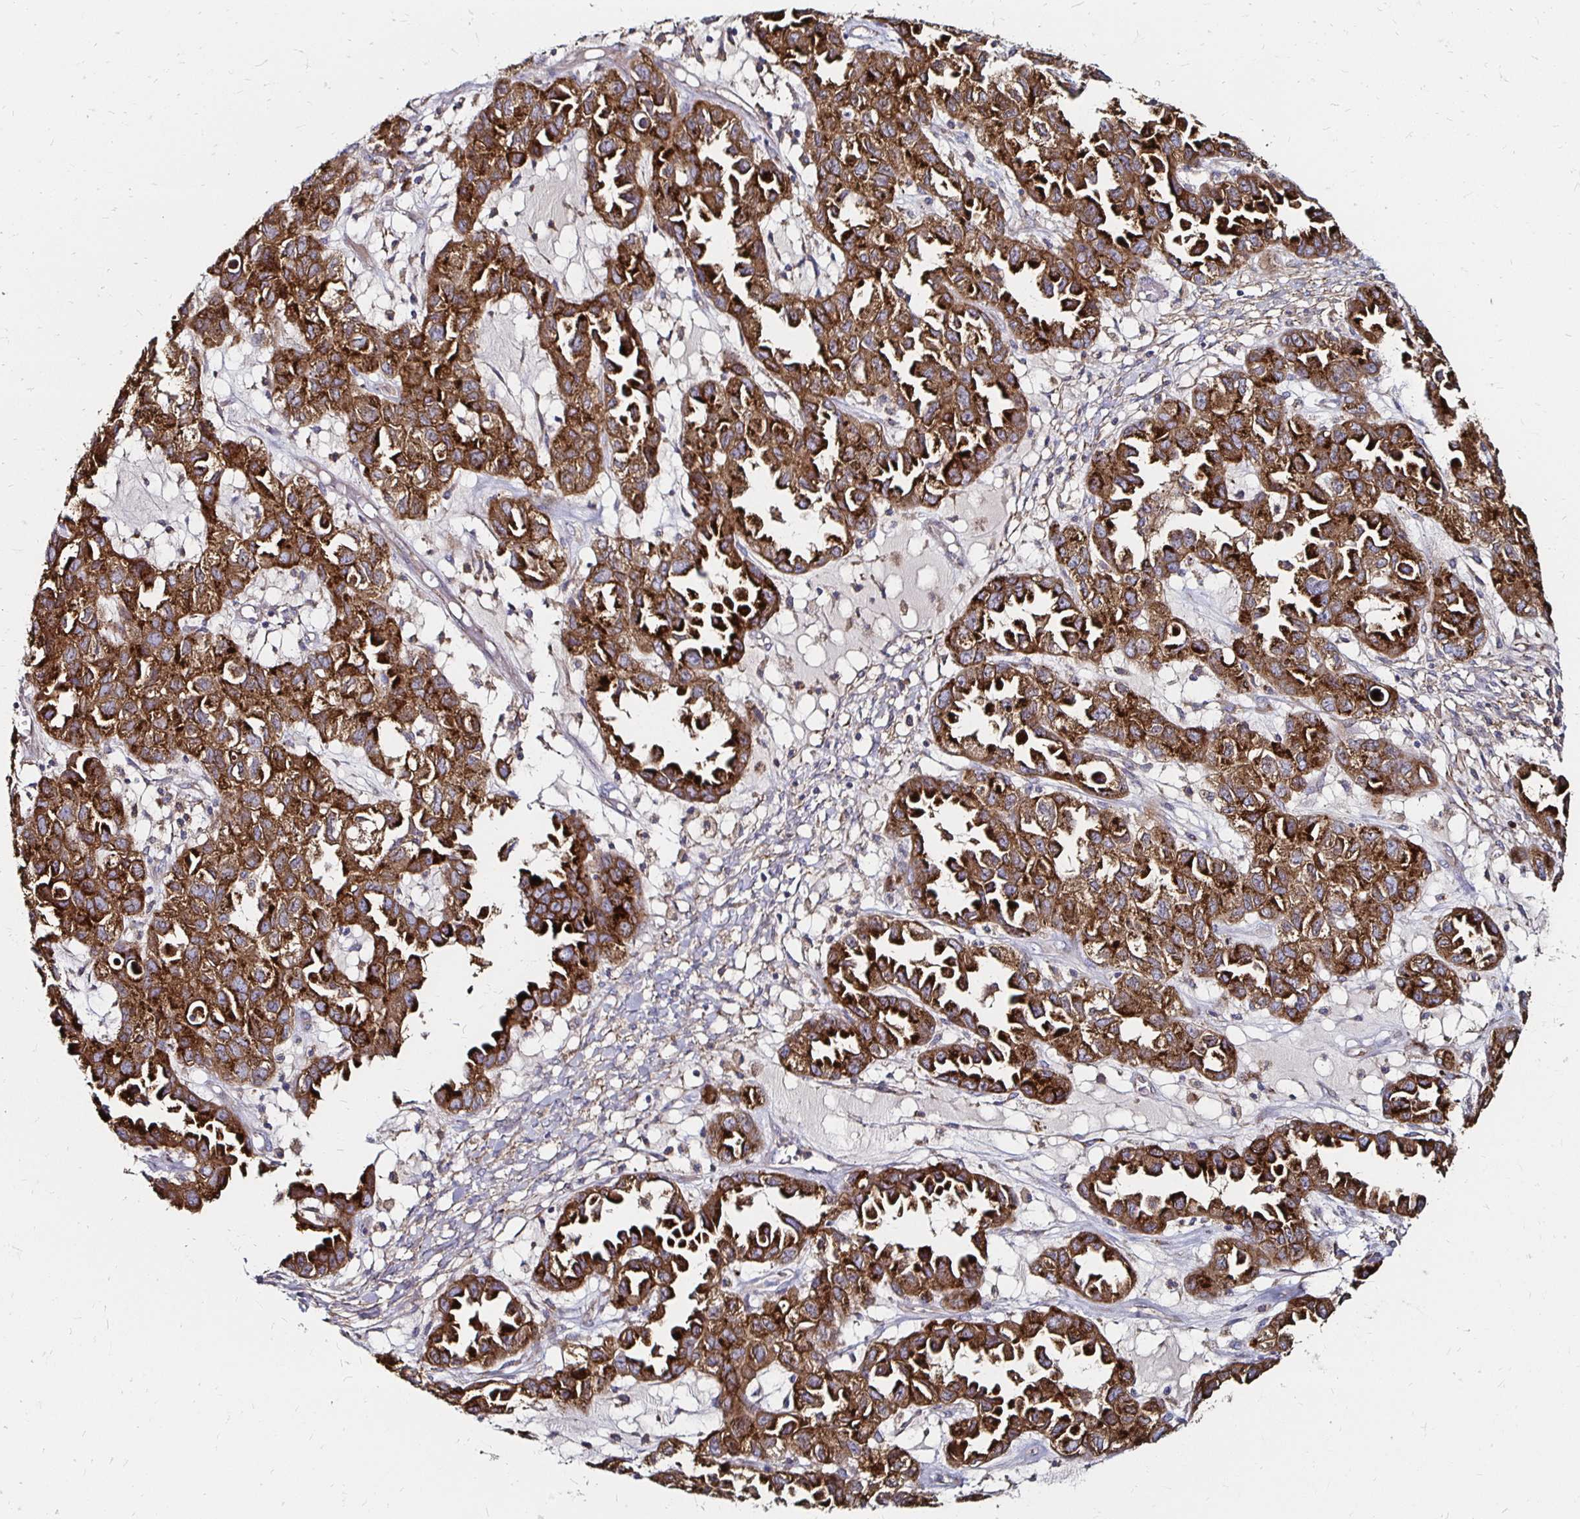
{"staining": {"intensity": "strong", "quantity": ">75%", "location": "cytoplasmic/membranous"}, "tissue": "ovarian cancer", "cell_type": "Tumor cells", "image_type": "cancer", "snomed": [{"axis": "morphology", "description": "Cystadenocarcinoma, serous, NOS"}, {"axis": "topography", "description": "Ovary"}], "caption": "Immunohistochemical staining of ovarian cancer shows strong cytoplasmic/membranous protein expression in about >75% of tumor cells.", "gene": "NCSTN", "patient": {"sex": "female", "age": 84}}